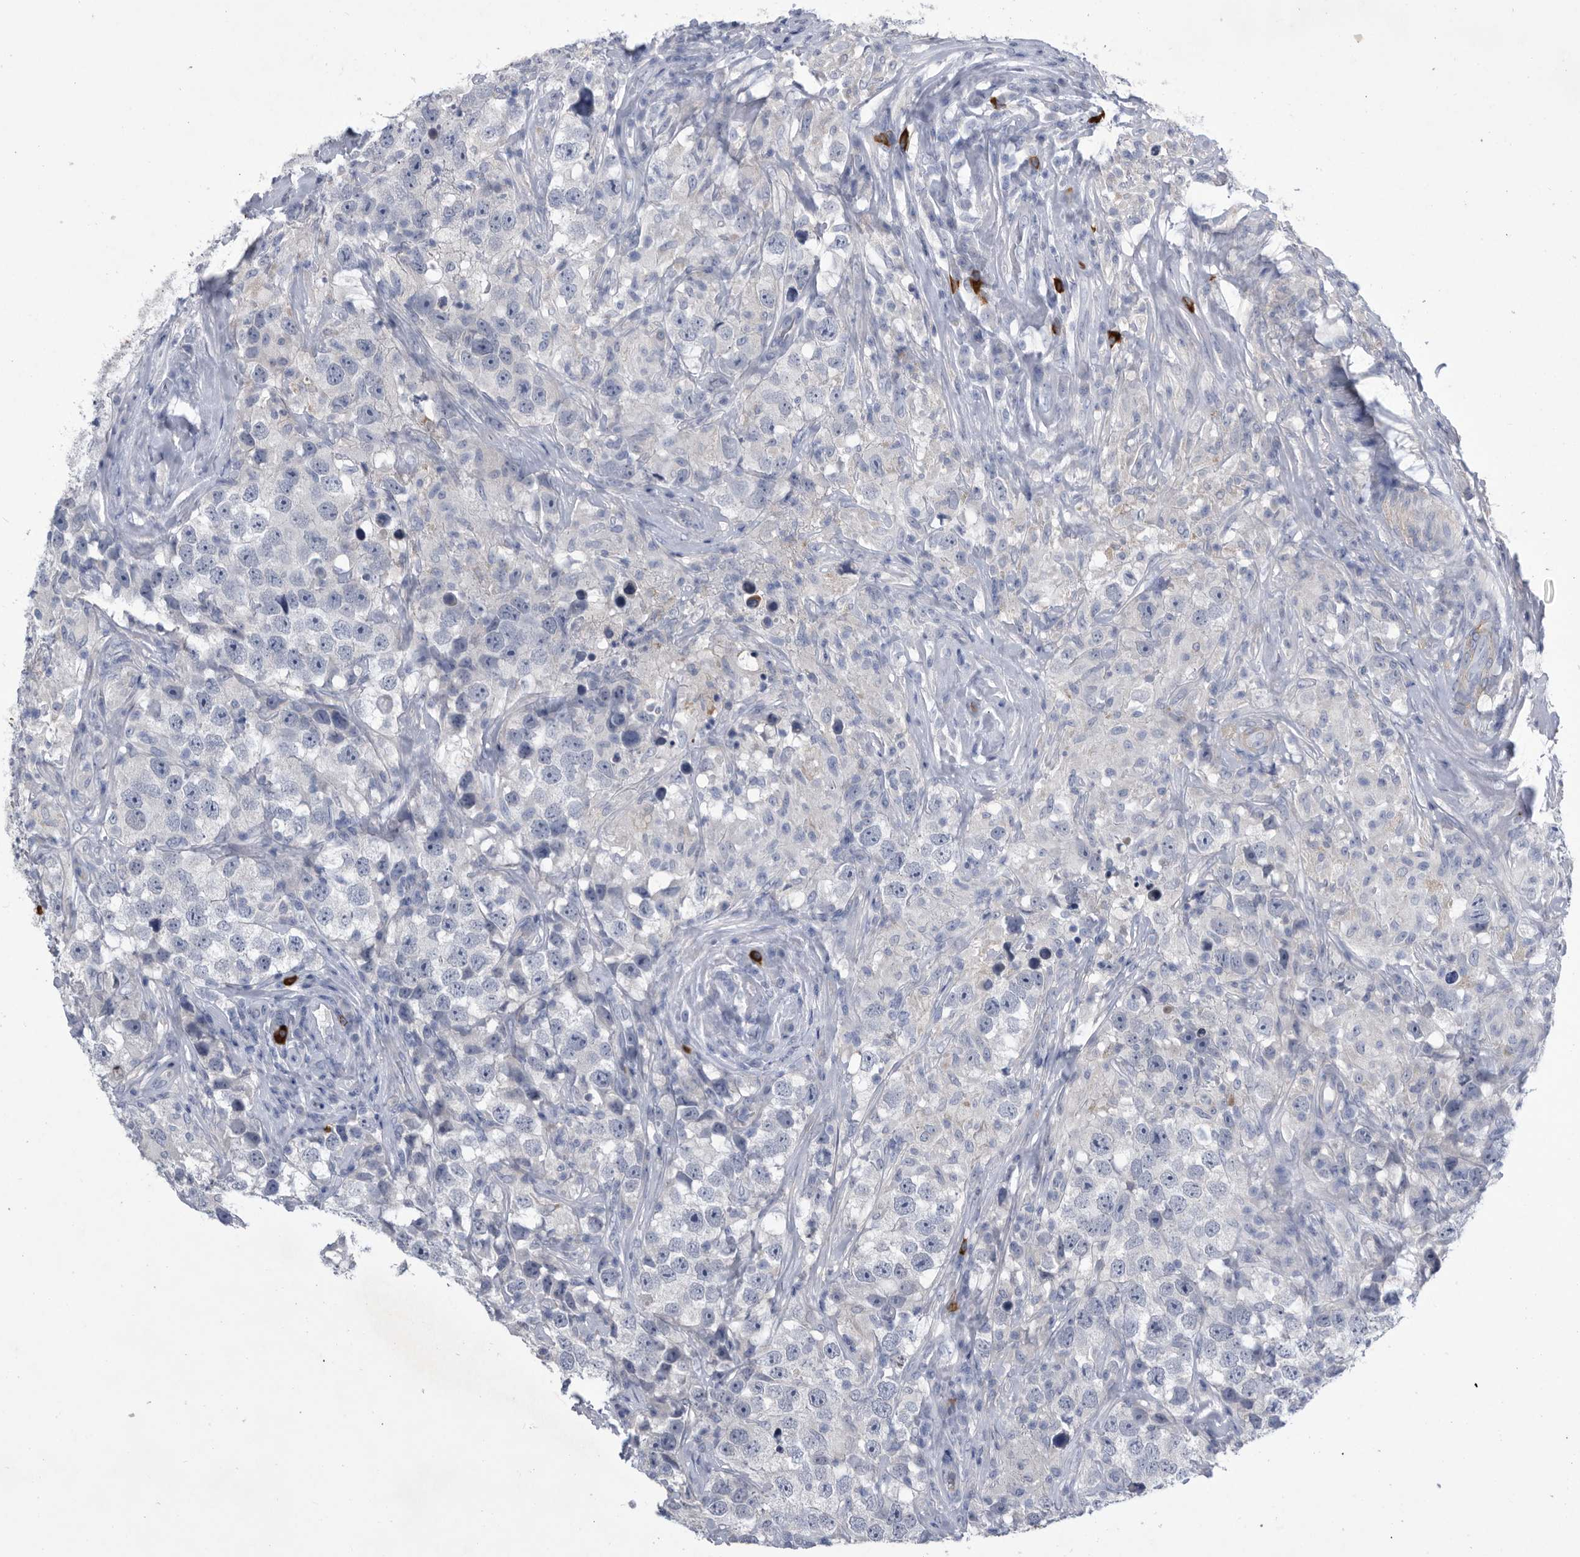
{"staining": {"intensity": "negative", "quantity": "none", "location": "none"}, "tissue": "testis cancer", "cell_type": "Tumor cells", "image_type": "cancer", "snomed": [{"axis": "morphology", "description": "Seminoma, NOS"}, {"axis": "topography", "description": "Testis"}], "caption": "DAB immunohistochemical staining of human seminoma (testis) displays no significant staining in tumor cells.", "gene": "BTBD6", "patient": {"sex": "male", "age": 49}}